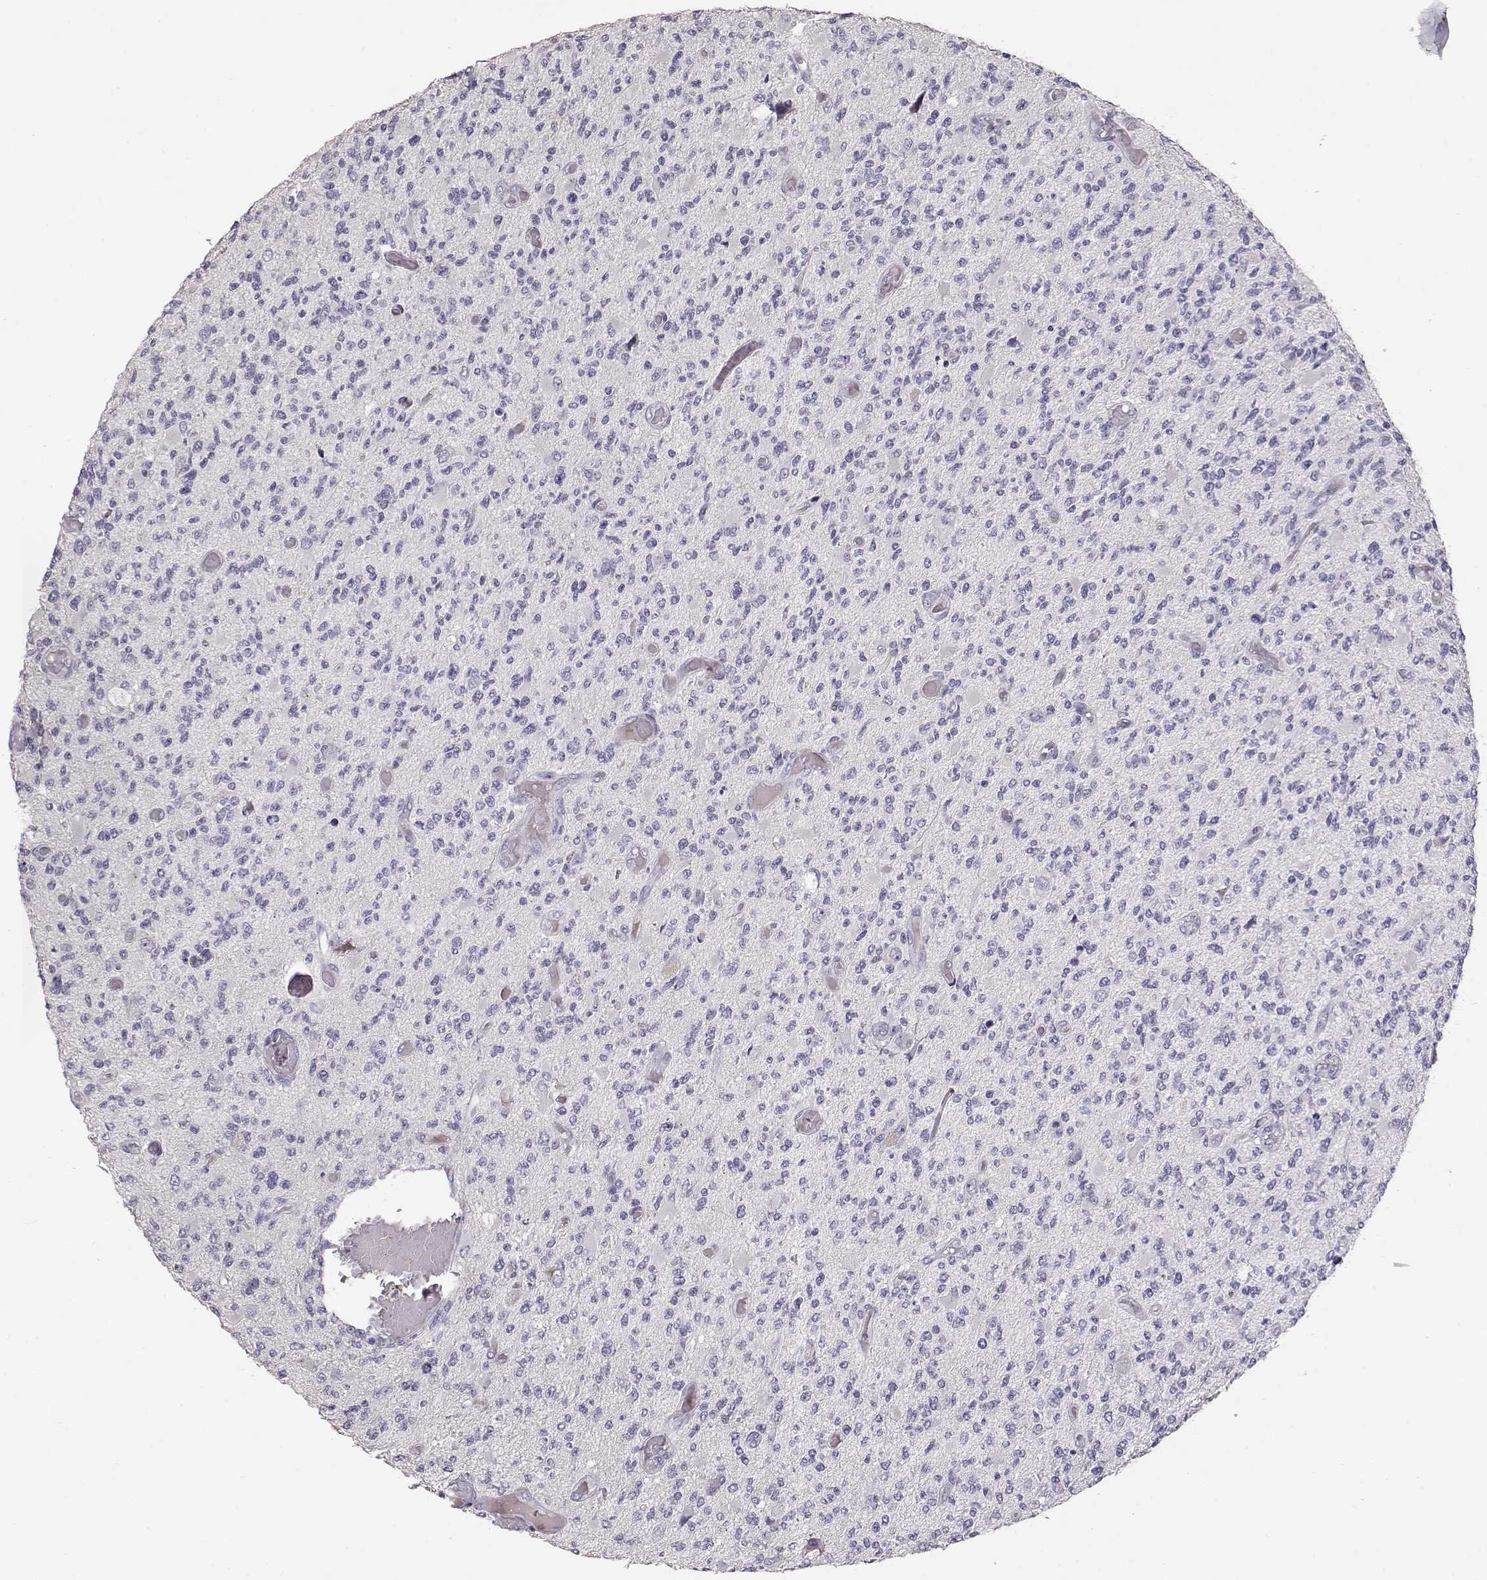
{"staining": {"intensity": "negative", "quantity": "none", "location": "none"}, "tissue": "glioma", "cell_type": "Tumor cells", "image_type": "cancer", "snomed": [{"axis": "morphology", "description": "Glioma, malignant, High grade"}, {"axis": "topography", "description": "Brain"}], "caption": "Immunohistochemical staining of glioma reveals no significant staining in tumor cells. (Brightfield microscopy of DAB (3,3'-diaminobenzidine) immunohistochemistry (IHC) at high magnification).", "gene": "SLC18A1", "patient": {"sex": "female", "age": 63}}